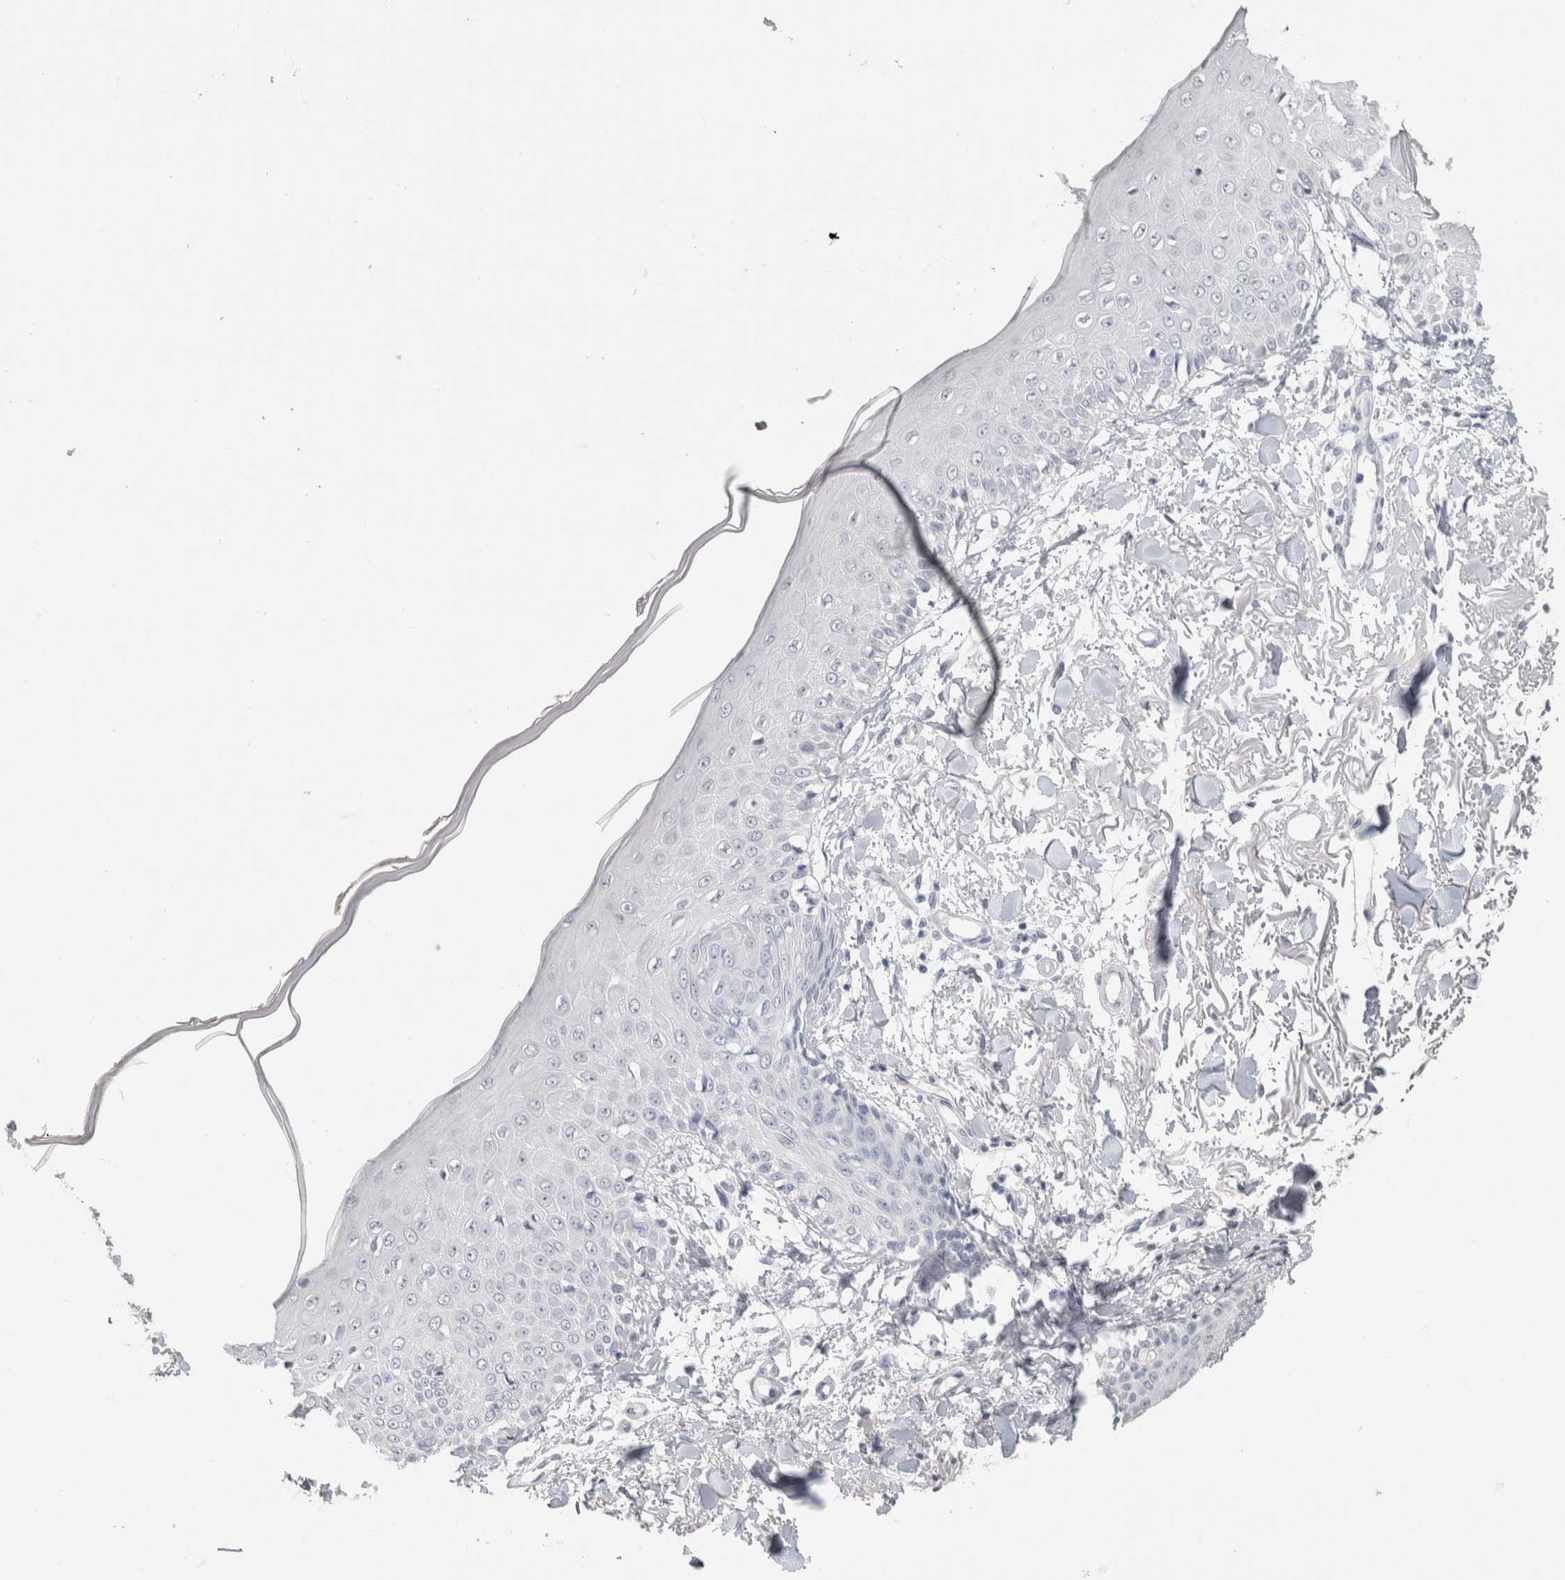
{"staining": {"intensity": "negative", "quantity": "none", "location": "none"}, "tissue": "skin", "cell_type": "Fibroblasts", "image_type": "normal", "snomed": [{"axis": "morphology", "description": "Normal tissue, NOS"}, {"axis": "morphology", "description": "Squamous cell carcinoma, NOS"}, {"axis": "topography", "description": "Skin"}, {"axis": "topography", "description": "Peripheral nerve tissue"}], "caption": "Human skin stained for a protein using immunohistochemistry (IHC) displays no positivity in fibroblasts.", "gene": "SLC6A1", "patient": {"sex": "male", "age": 83}}